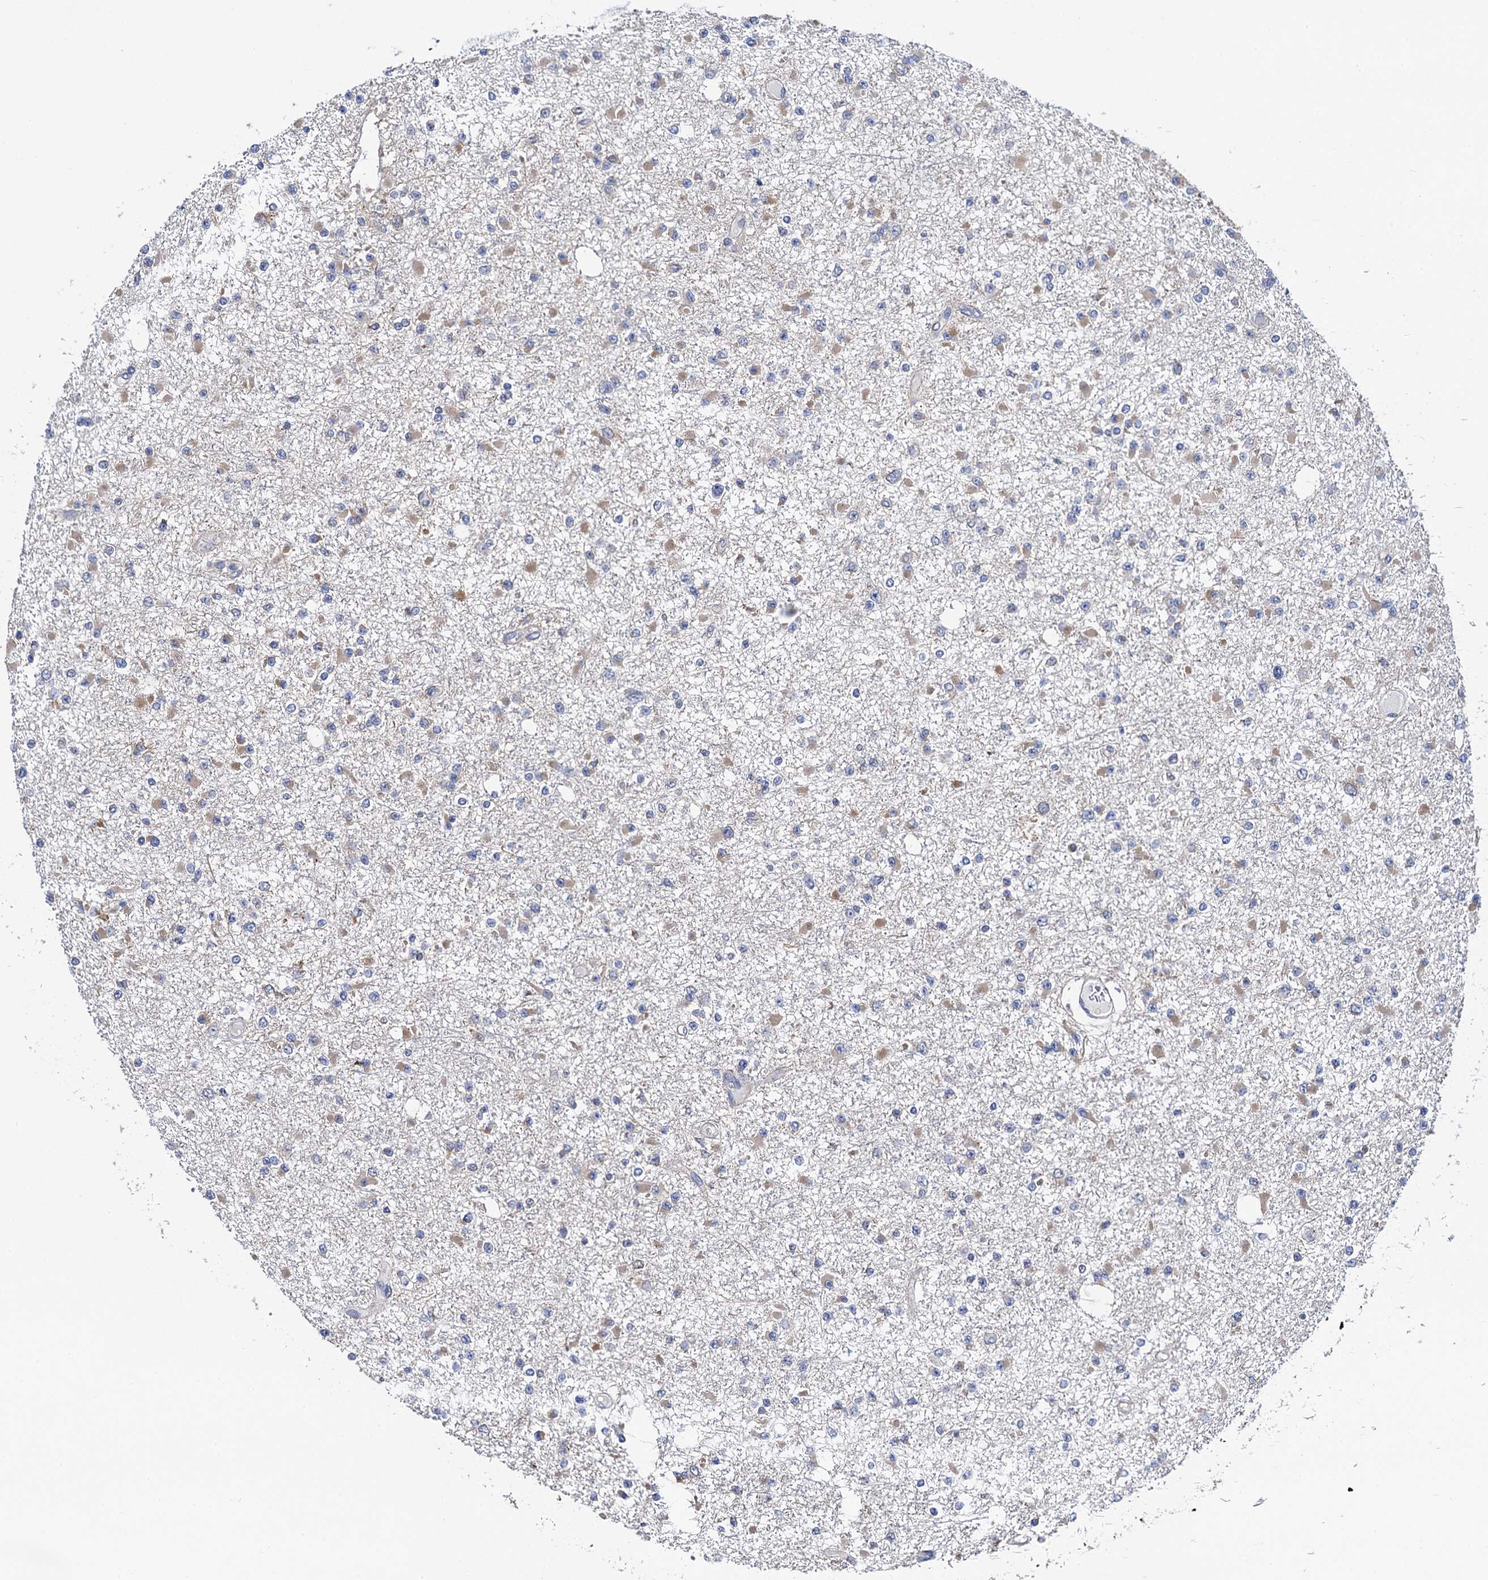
{"staining": {"intensity": "weak", "quantity": "<25%", "location": "cytoplasmic/membranous"}, "tissue": "glioma", "cell_type": "Tumor cells", "image_type": "cancer", "snomed": [{"axis": "morphology", "description": "Glioma, malignant, Low grade"}, {"axis": "topography", "description": "Brain"}], "caption": "Tumor cells are negative for brown protein staining in malignant glioma (low-grade).", "gene": "PGLS", "patient": {"sex": "female", "age": 22}}